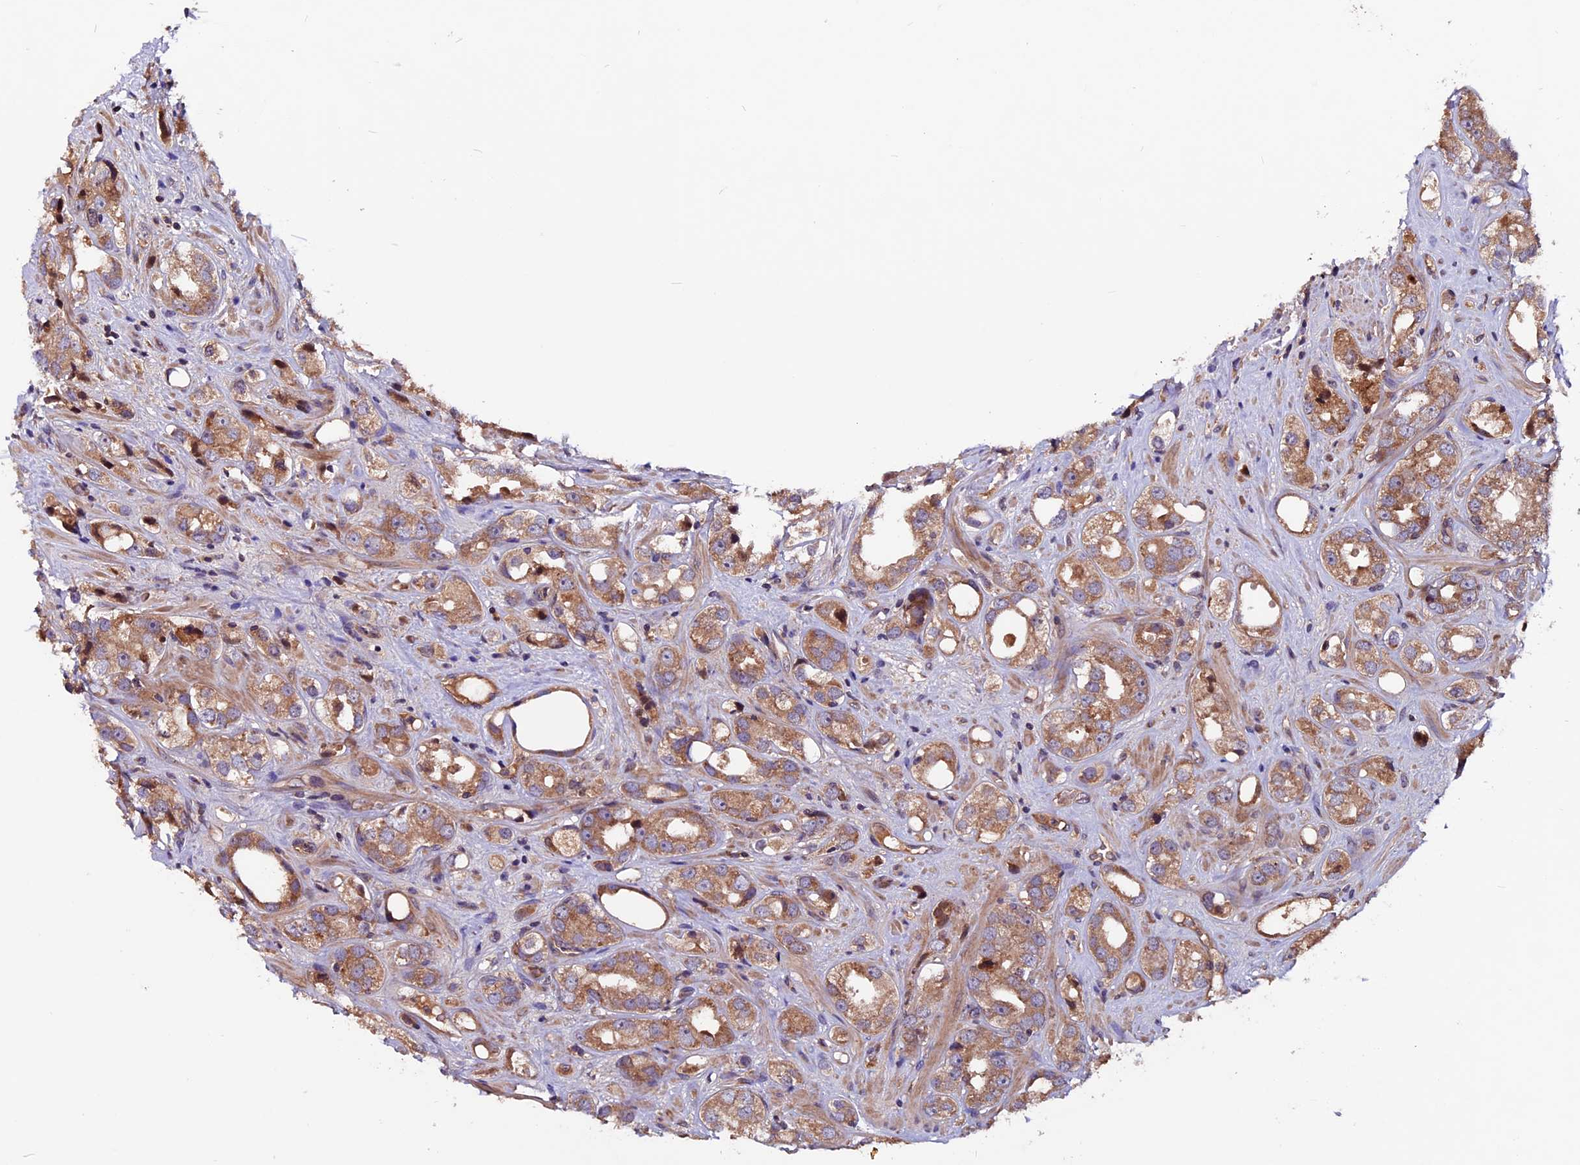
{"staining": {"intensity": "moderate", "quantity": ">75%", "location": "cytoplasmic/membranous"}, "tissue": "prostate cancer", "cell_type": "Tumor cells", "image_type": "cancer", "snomed": [{"axis": "morphology", "description": "Adenocarcinoma, NOS"}, {"axis": "topography", "description": "Prostate"}], "caption": "Adenocarcinoma (prostate) stained with a brown dye shows moderate cytoplasmic/membranous positive expression in about >75% of tumor cells.", "gene": "ZNF598", "patient": {"sex": "male", "age": 79}}